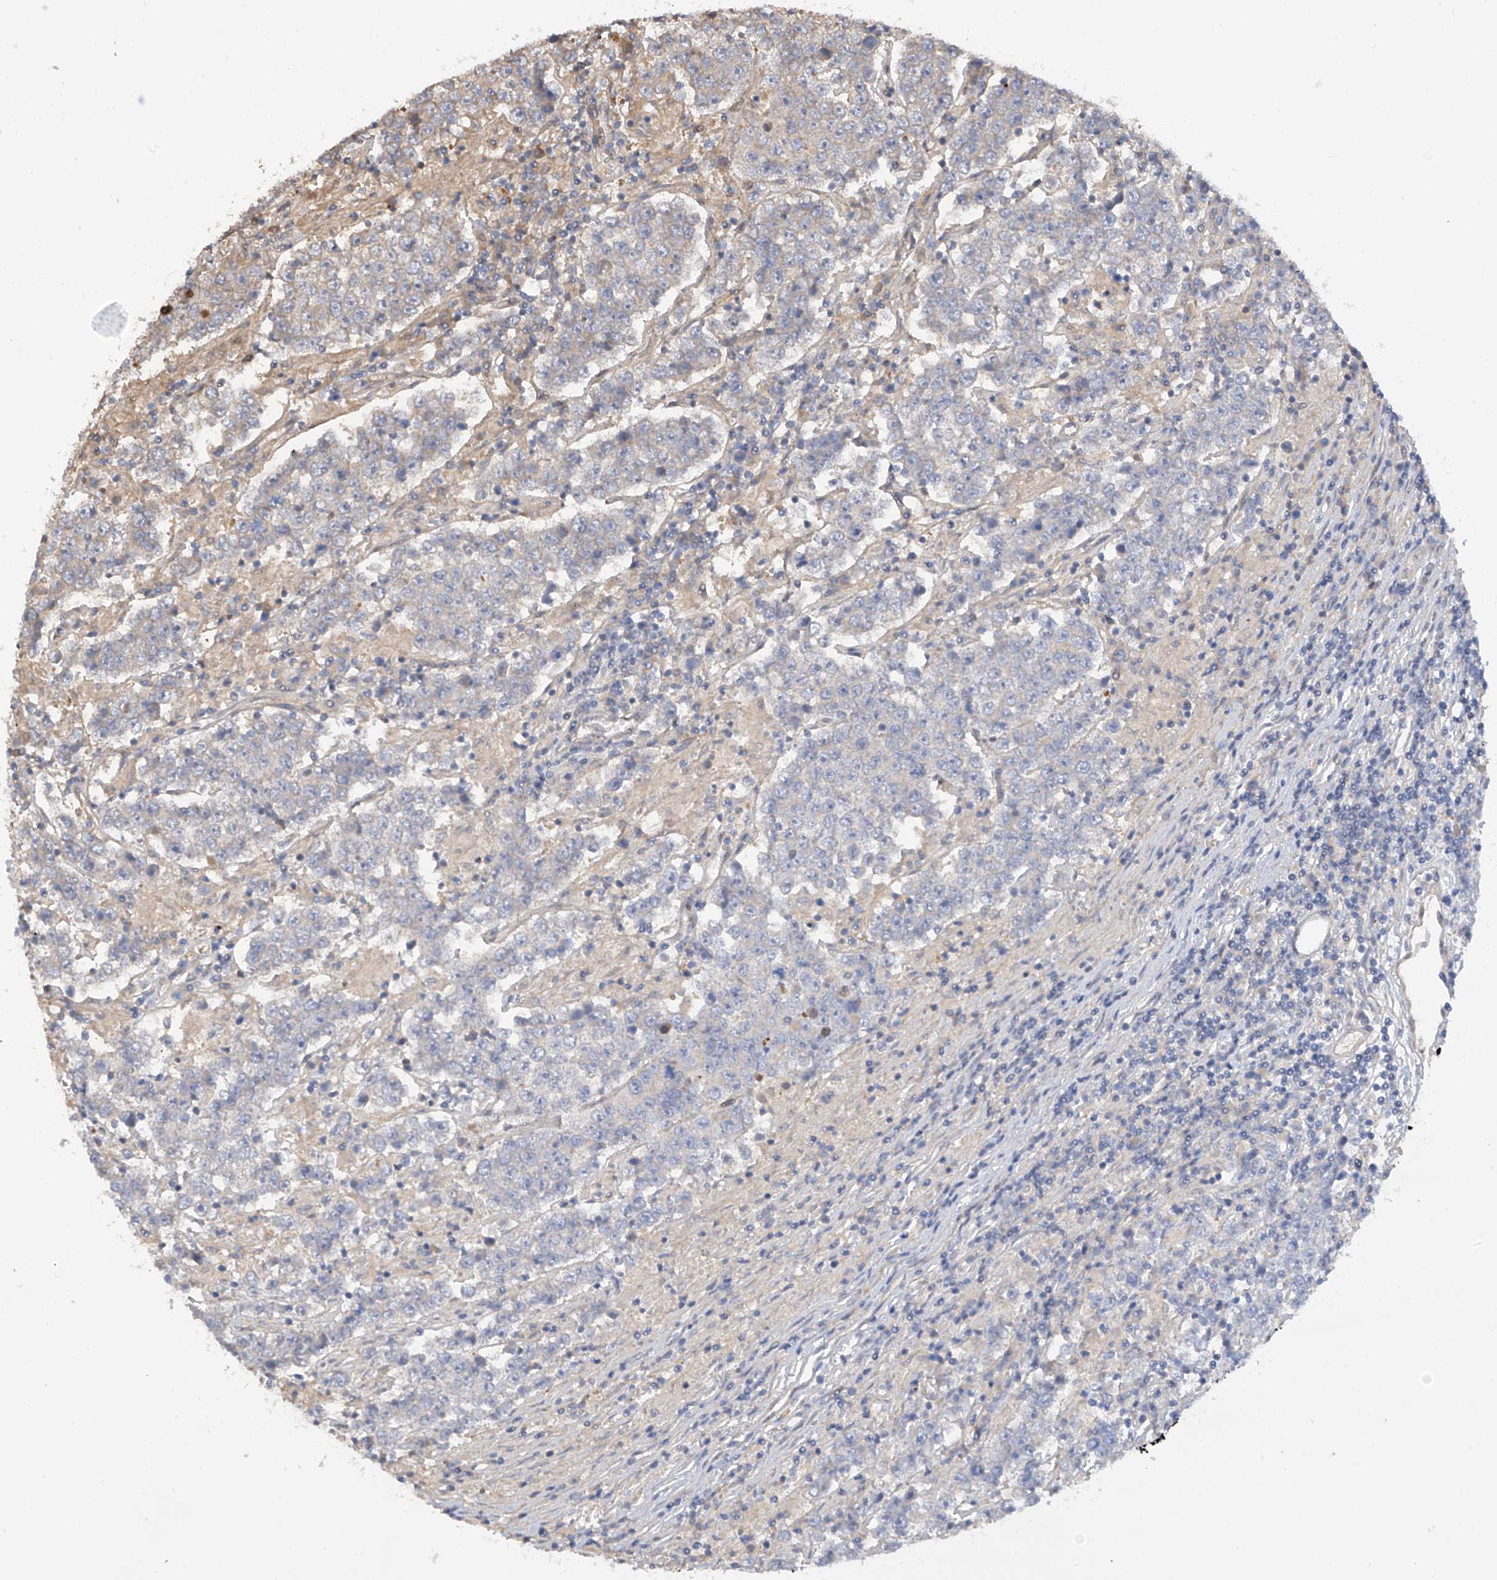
{"staining": {"intensity": "negative", "quantity": "none", "location": "none"}, "tissue": "testis cancer", "cell_type": "Tumor cells", "image_type": "cancer", "snomed": [{"axis": "morphology", "description": "Normal tissue, NOS"}, {"axis": "morphology", "description": "Urothelial carcinoma, High grade"}, {"axis": "morphology", "description": "Seminoma, NOS"}, {"axis": "morphology", "description": "Carcinoma, Embryonal, NOS"}, {"axis": "topography", "description": "Urinary bladder"}, {"axis": "topography", "description": "Testis"}], "caption": "There is no significant expression in tumor cells of testis cancer.", "gene": "PMM1", "patient": {"sex": "male", "age": 41}}